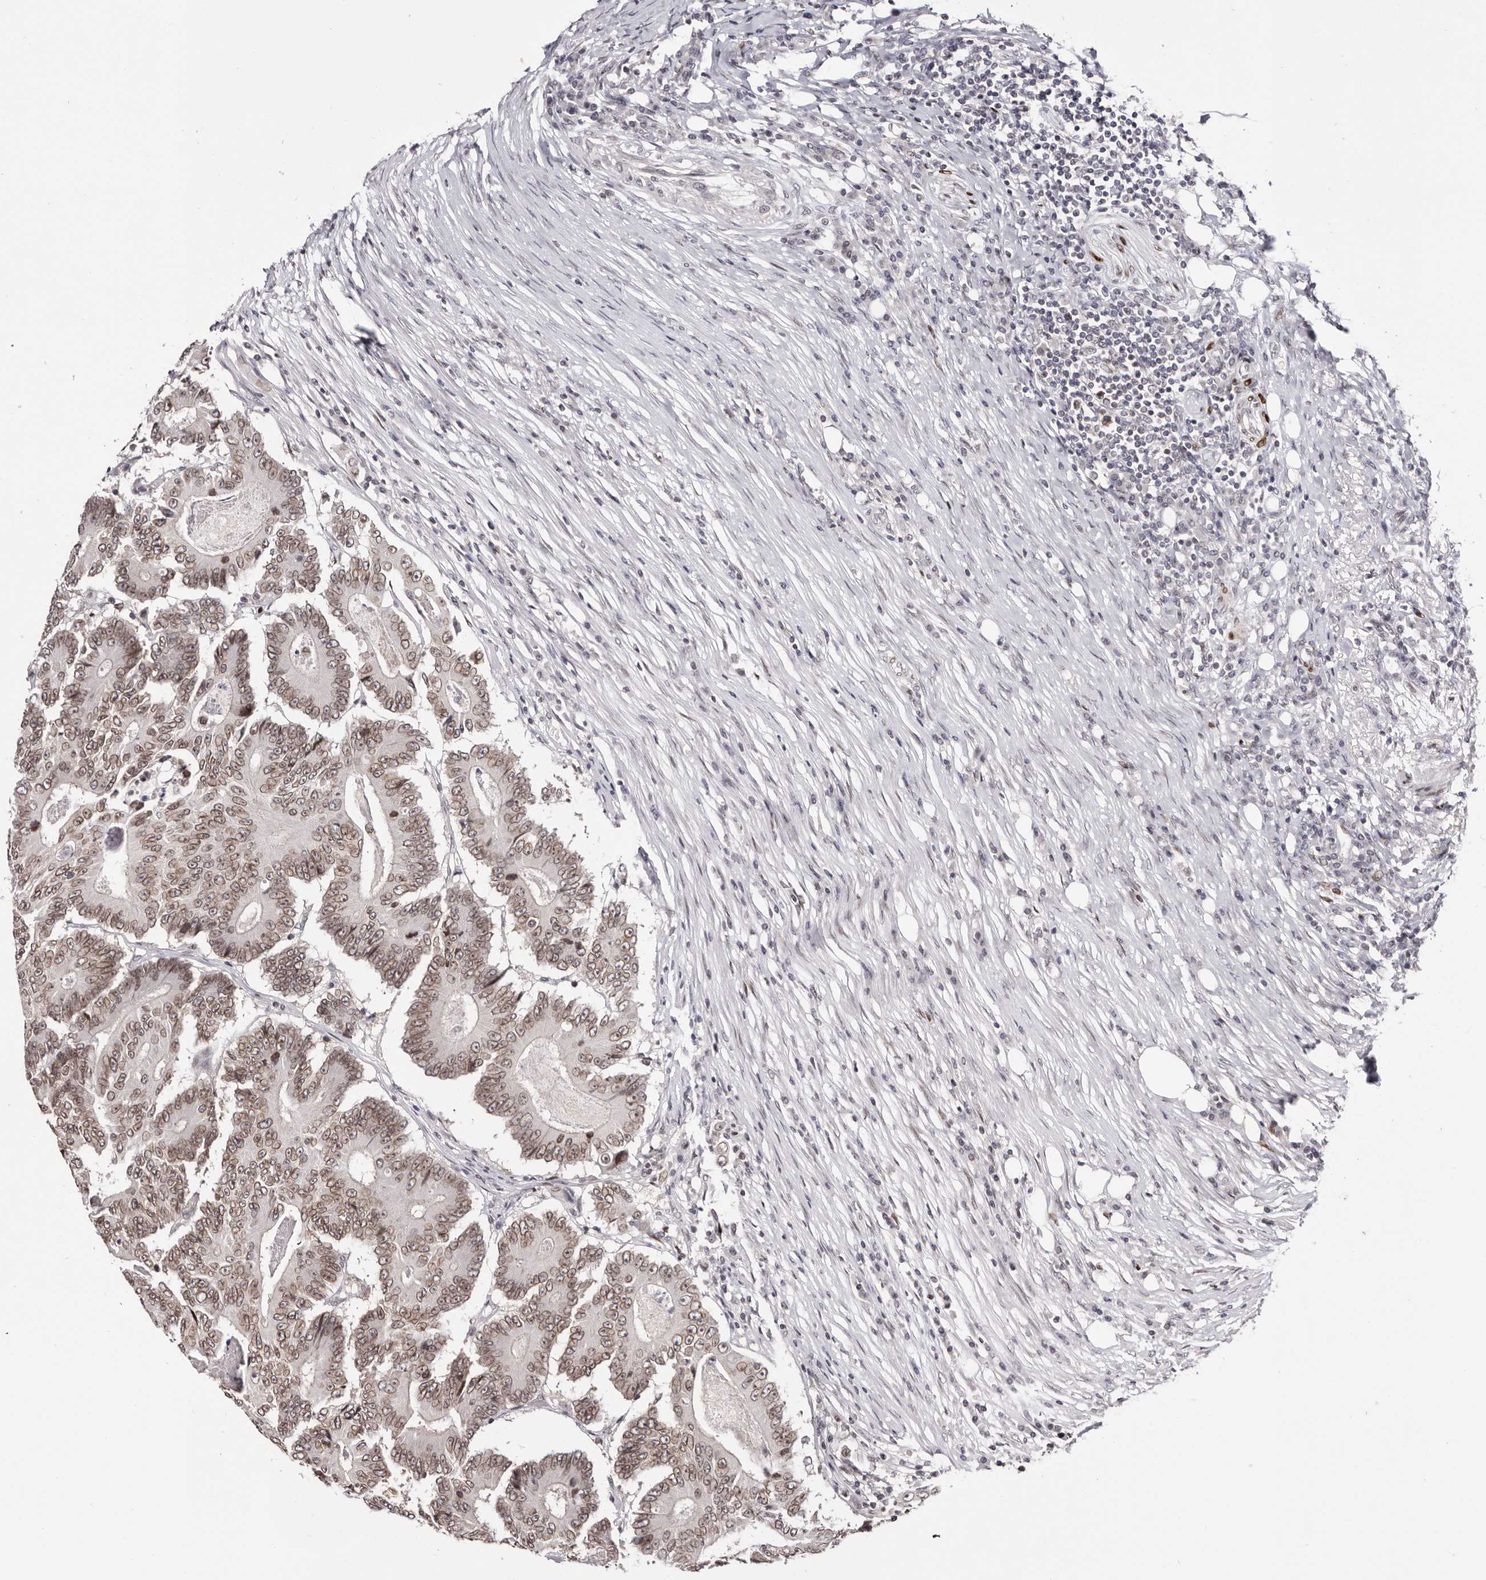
{"staining": {"intensity": "moderate", "quantity": ">75%", "location": "cytoplasmic/membranous,nuclear"}, "tissue": "colorectal cancer", "cell_type": "Tumor cells", "image_type": "cancer", "snomed": [{"axis": "morphology", "description": "Adenocarcinoma, NOS"}, {"axis": "topography", "description": "Colon"}], "caption": "High-power microscopy captured an immunohistochemistry histopathology image of adenocarcinoma (colorectal), revealing moderate cytoplasmic/membranous and nuclear expression in approximately >75% of tumor cells.", "gene": "NUP153", "patient": {"sex": "male", "age": 83}}